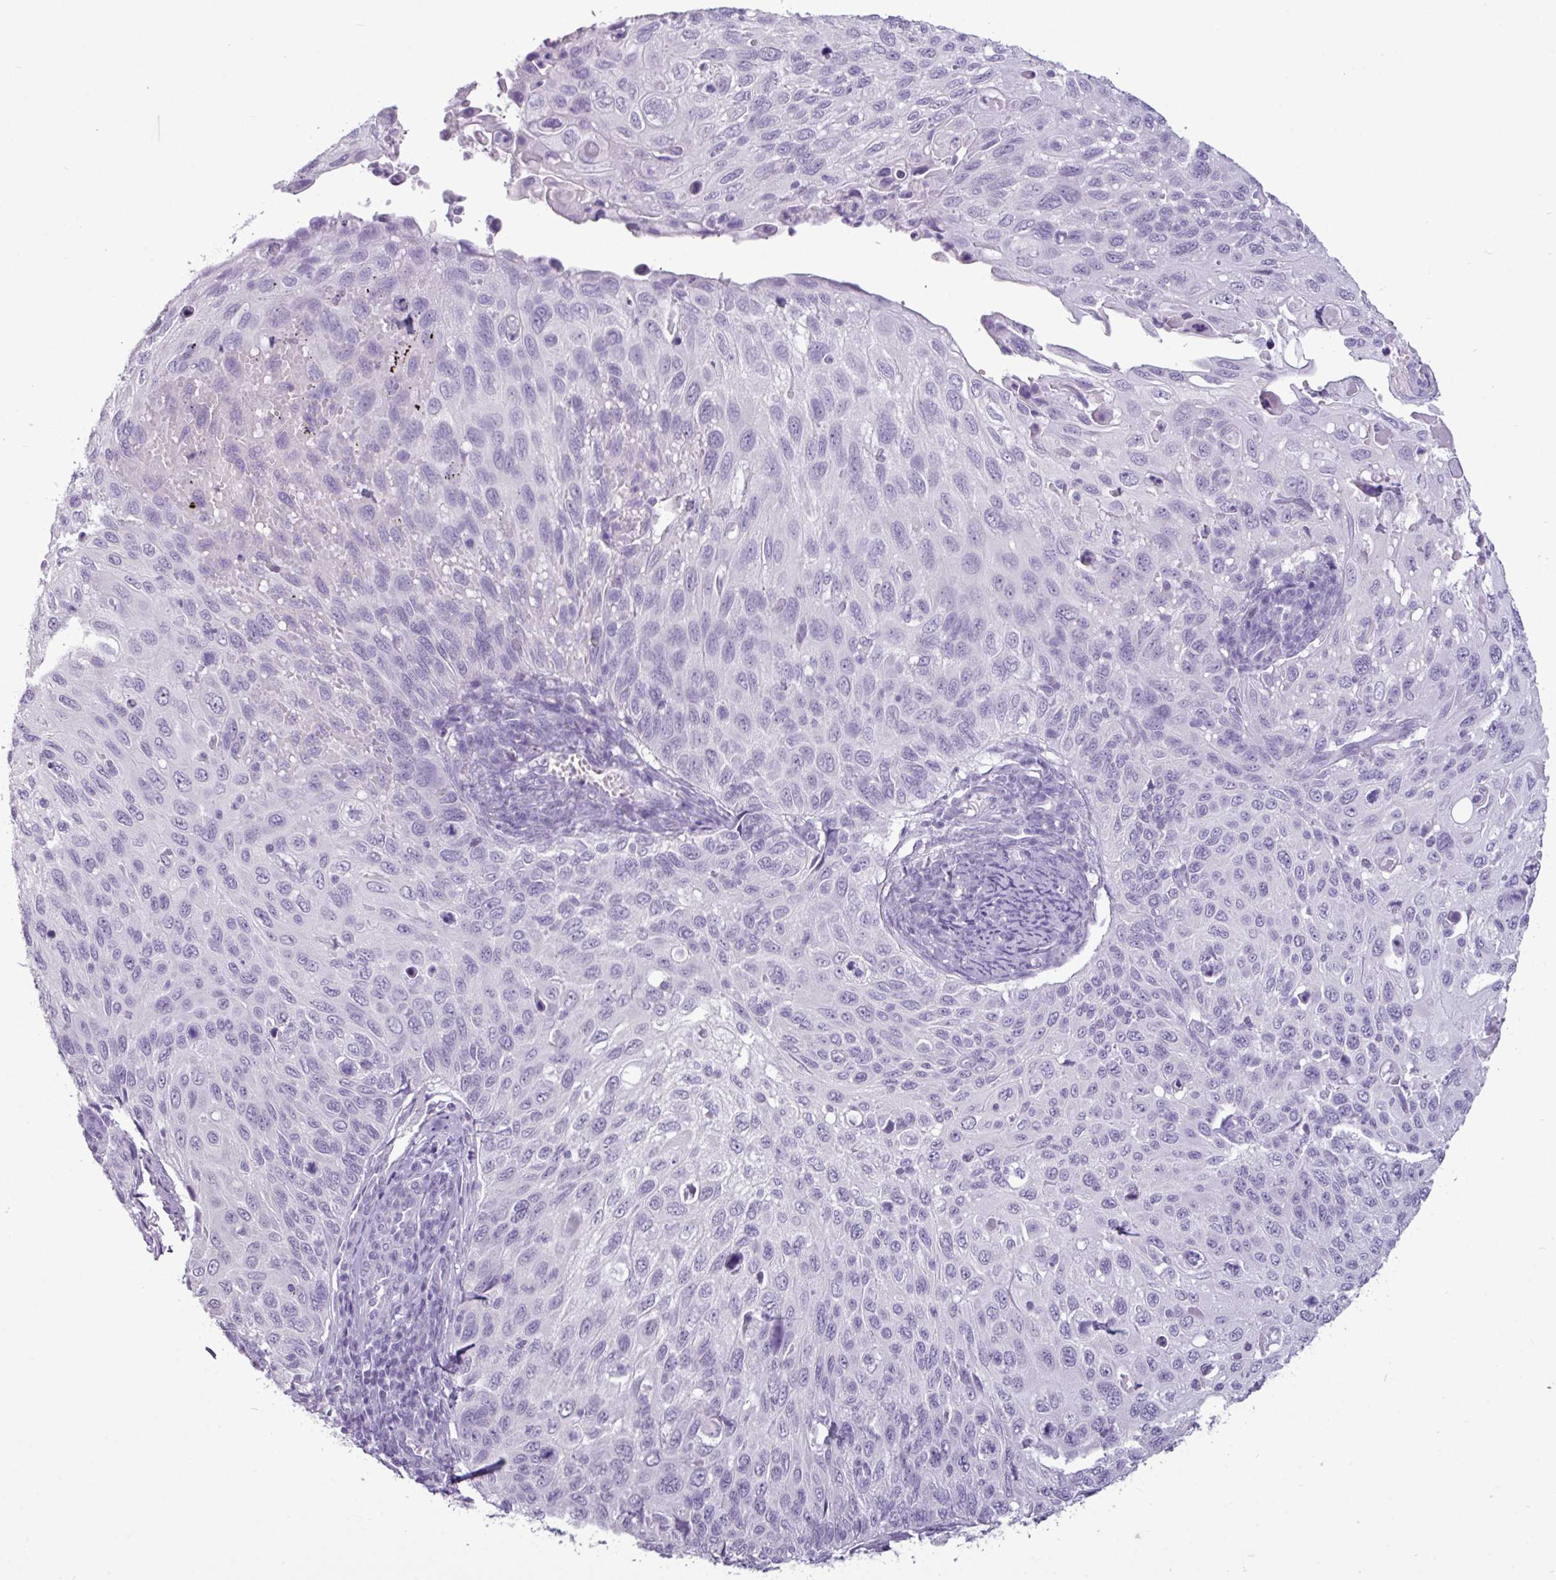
{"staining": {"intensity": "negative", "quantity": "none", "location": "none"}, "tissue": "cervical cancer", "cell_type": "Tumor cells", "image_type": "cancer", "snomed": [{"axis": "morphology", "description": "Squamous cell carcinoma, NOS"}, {"axis": "topography", "description": "Cervix"}], "caption": "Tumor cells show no significant protein staining in cervical cancer (squamous cell carcinoma).", "gene": "AMY2A", "patient": {"sex": "female", "age": 70}}